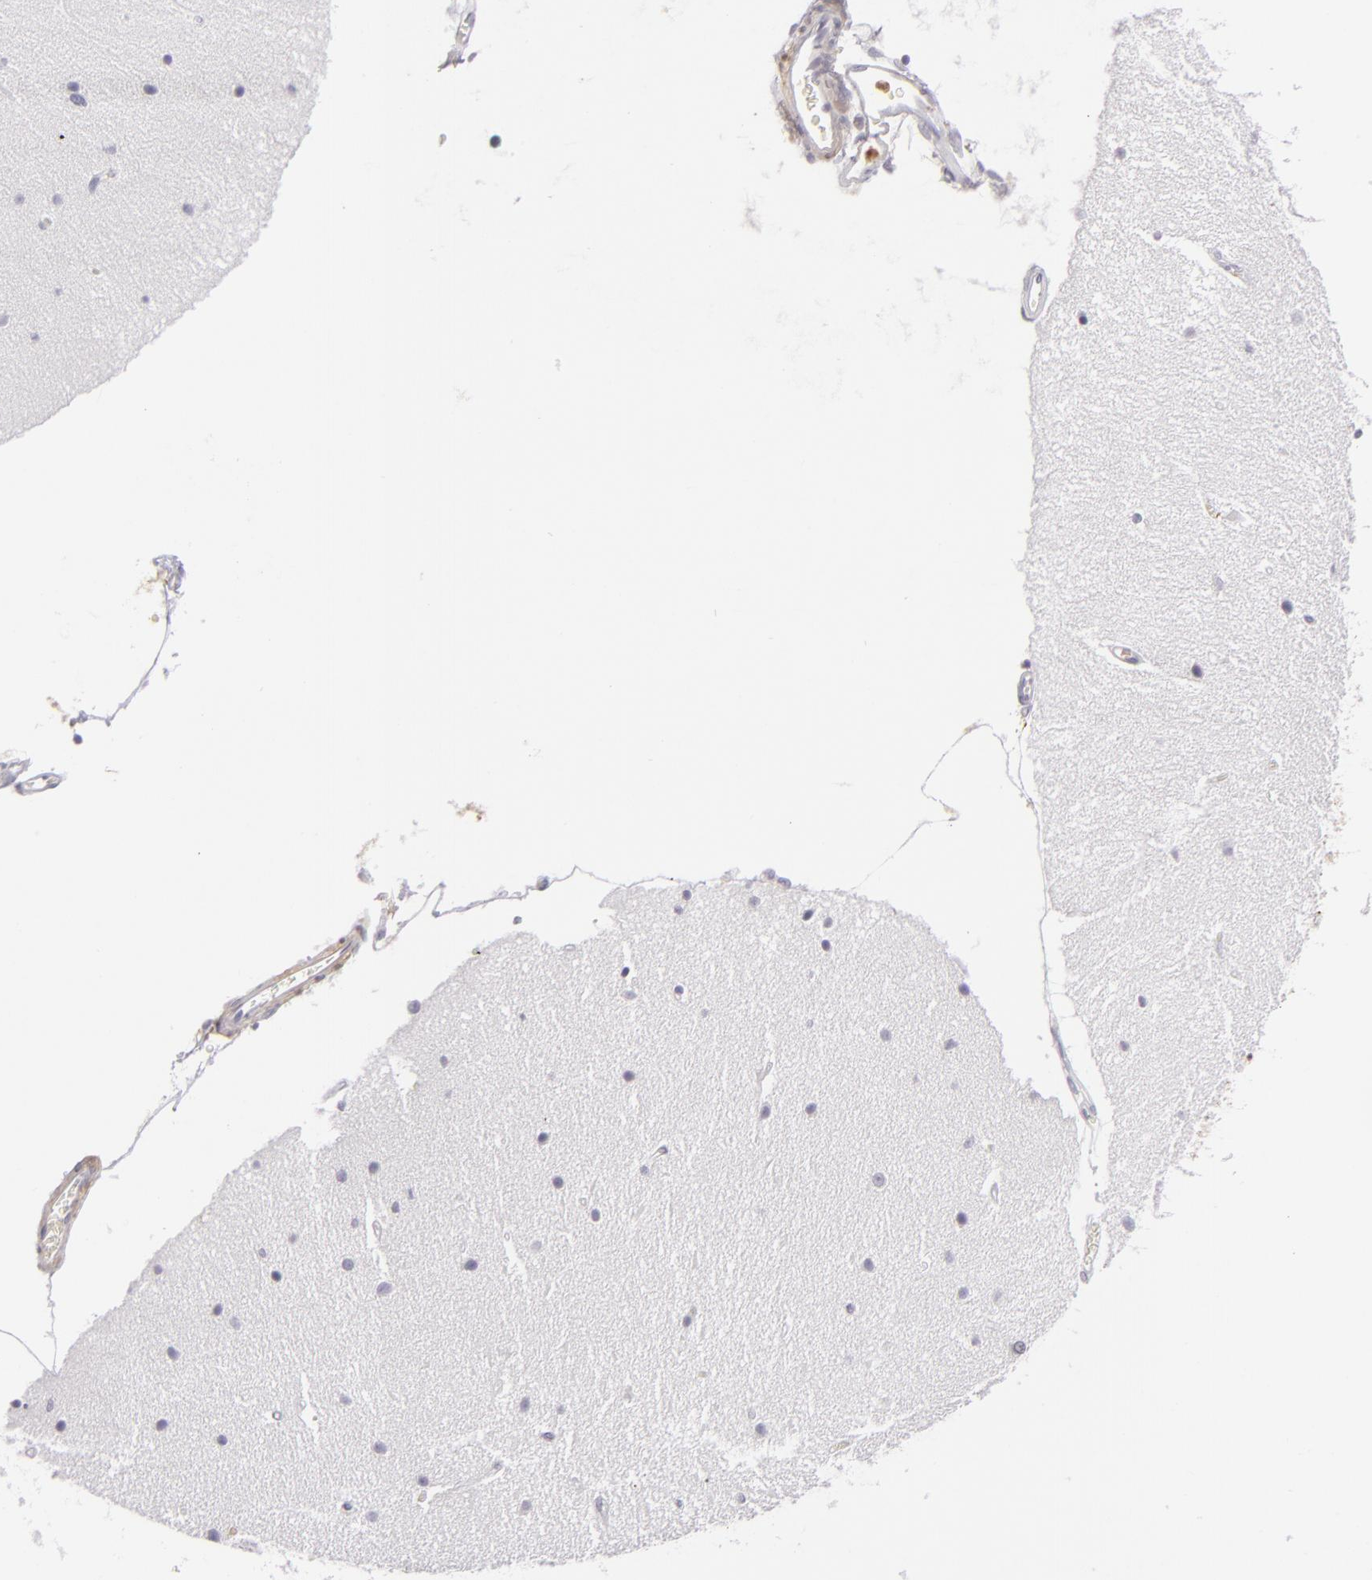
{"staining": {"intensity": "negative", "quantity": "none", "location": "none"}, "tissue": "cerebellum", "cell_type": "Cells in granular layer", "image_type": "normal", "snomed": [{"axis": "morphology", "description": "Normal tissue, NOS"}, {"axis": "topography", "description": "Cerebellum"}], "caption": "Histopathology image shows no significant protein positivity in cells in granular layer of normal cerebellum. (Brightfield microscopy of DAB immunohistochemistry (IHC) at high magnification).", "gene": "S100A2", "patient": {"sex": "female", "age": 54}}